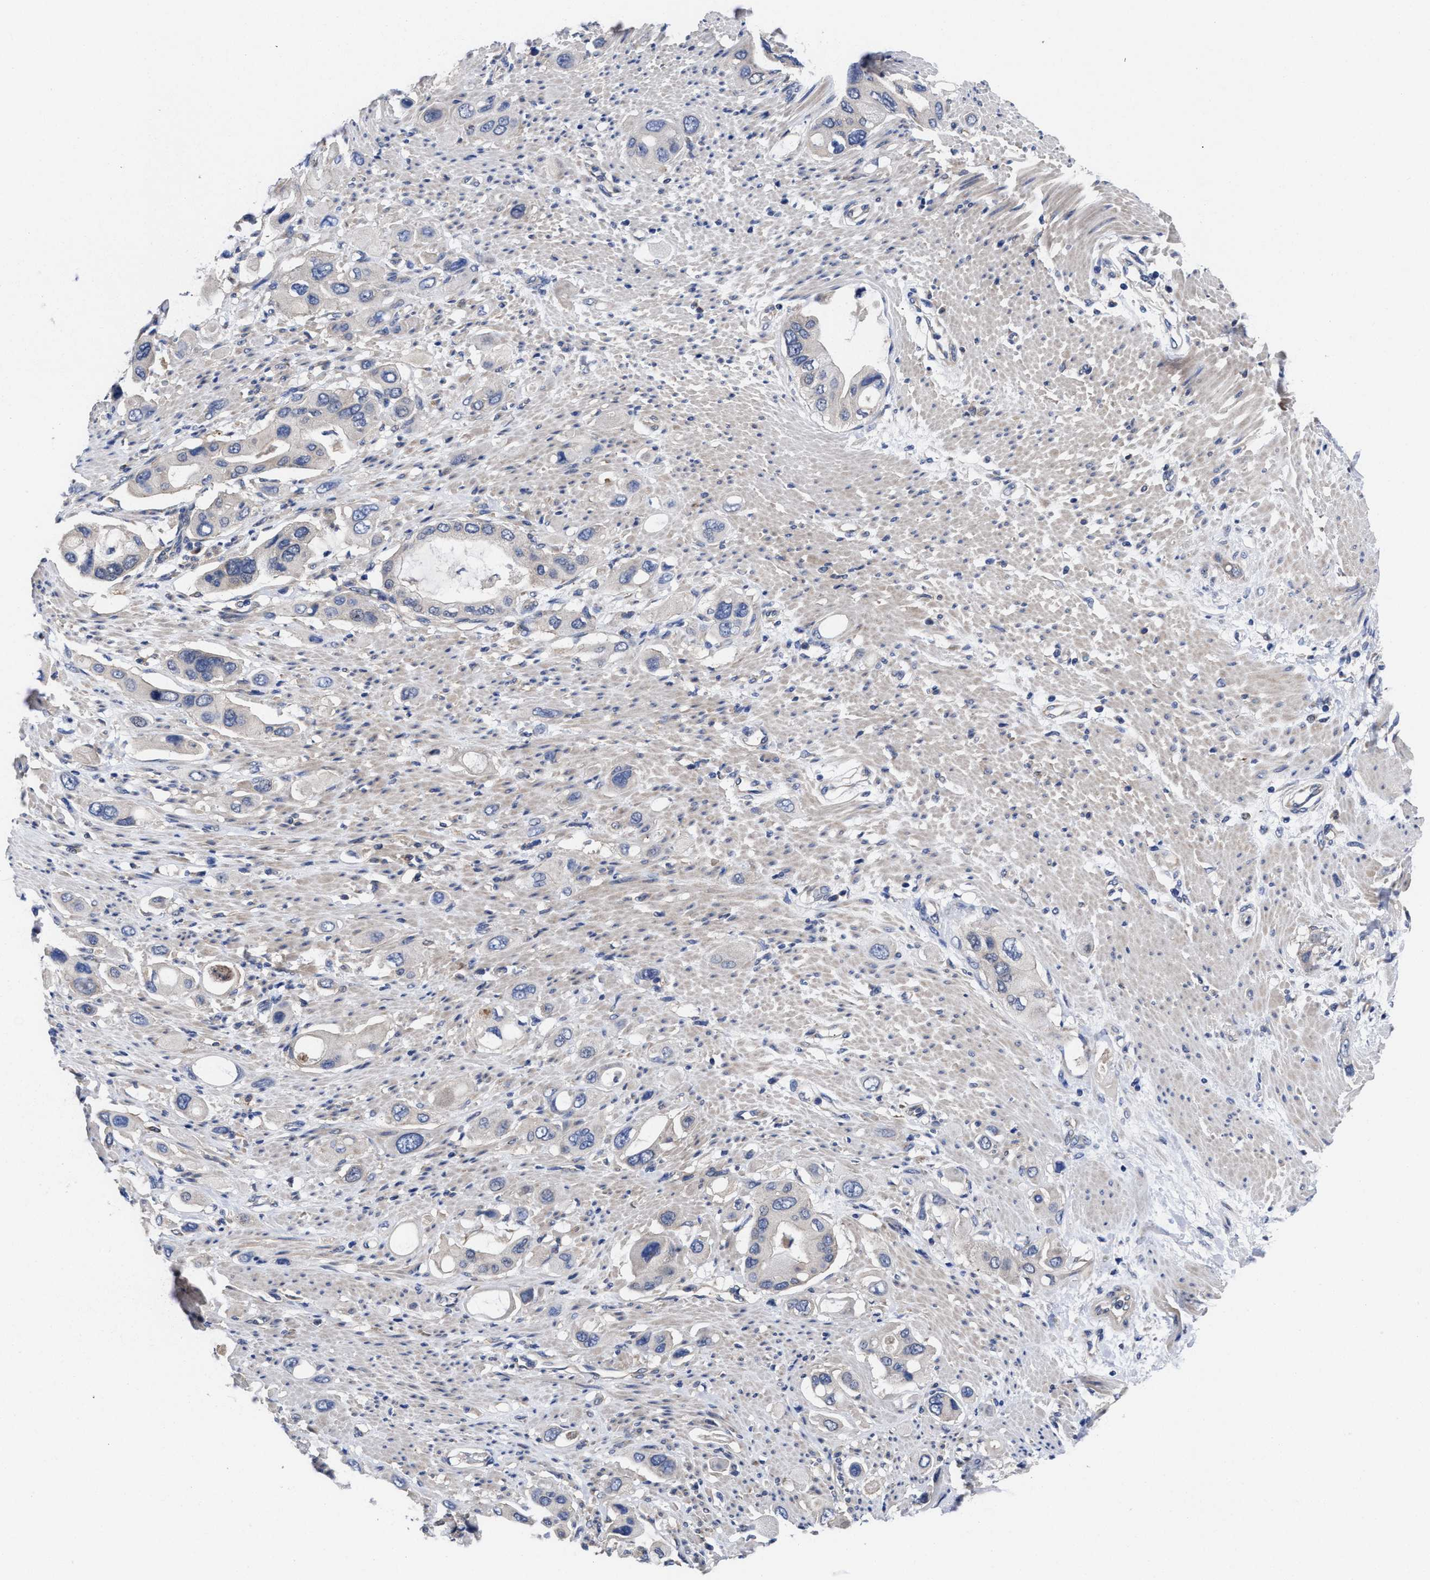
{"staining": {"intensity": "negative", "quantity": "none", "location": "none"}, "tissue": "pancreatic cancer", "cell_type": "Tumor cells", "image_type": "cancer", "snomed": [{"axis": "morphology", "description": "Adenocarcinoma, NOS"}, {"axis": "topography", "description": "Pancreas"}], "caption": "The image reveals no staining of tumor cells in pancreatic adenocarcinoma.", "gene": "TXNDC17", "patient": {"sex": "female", "age": 56}}